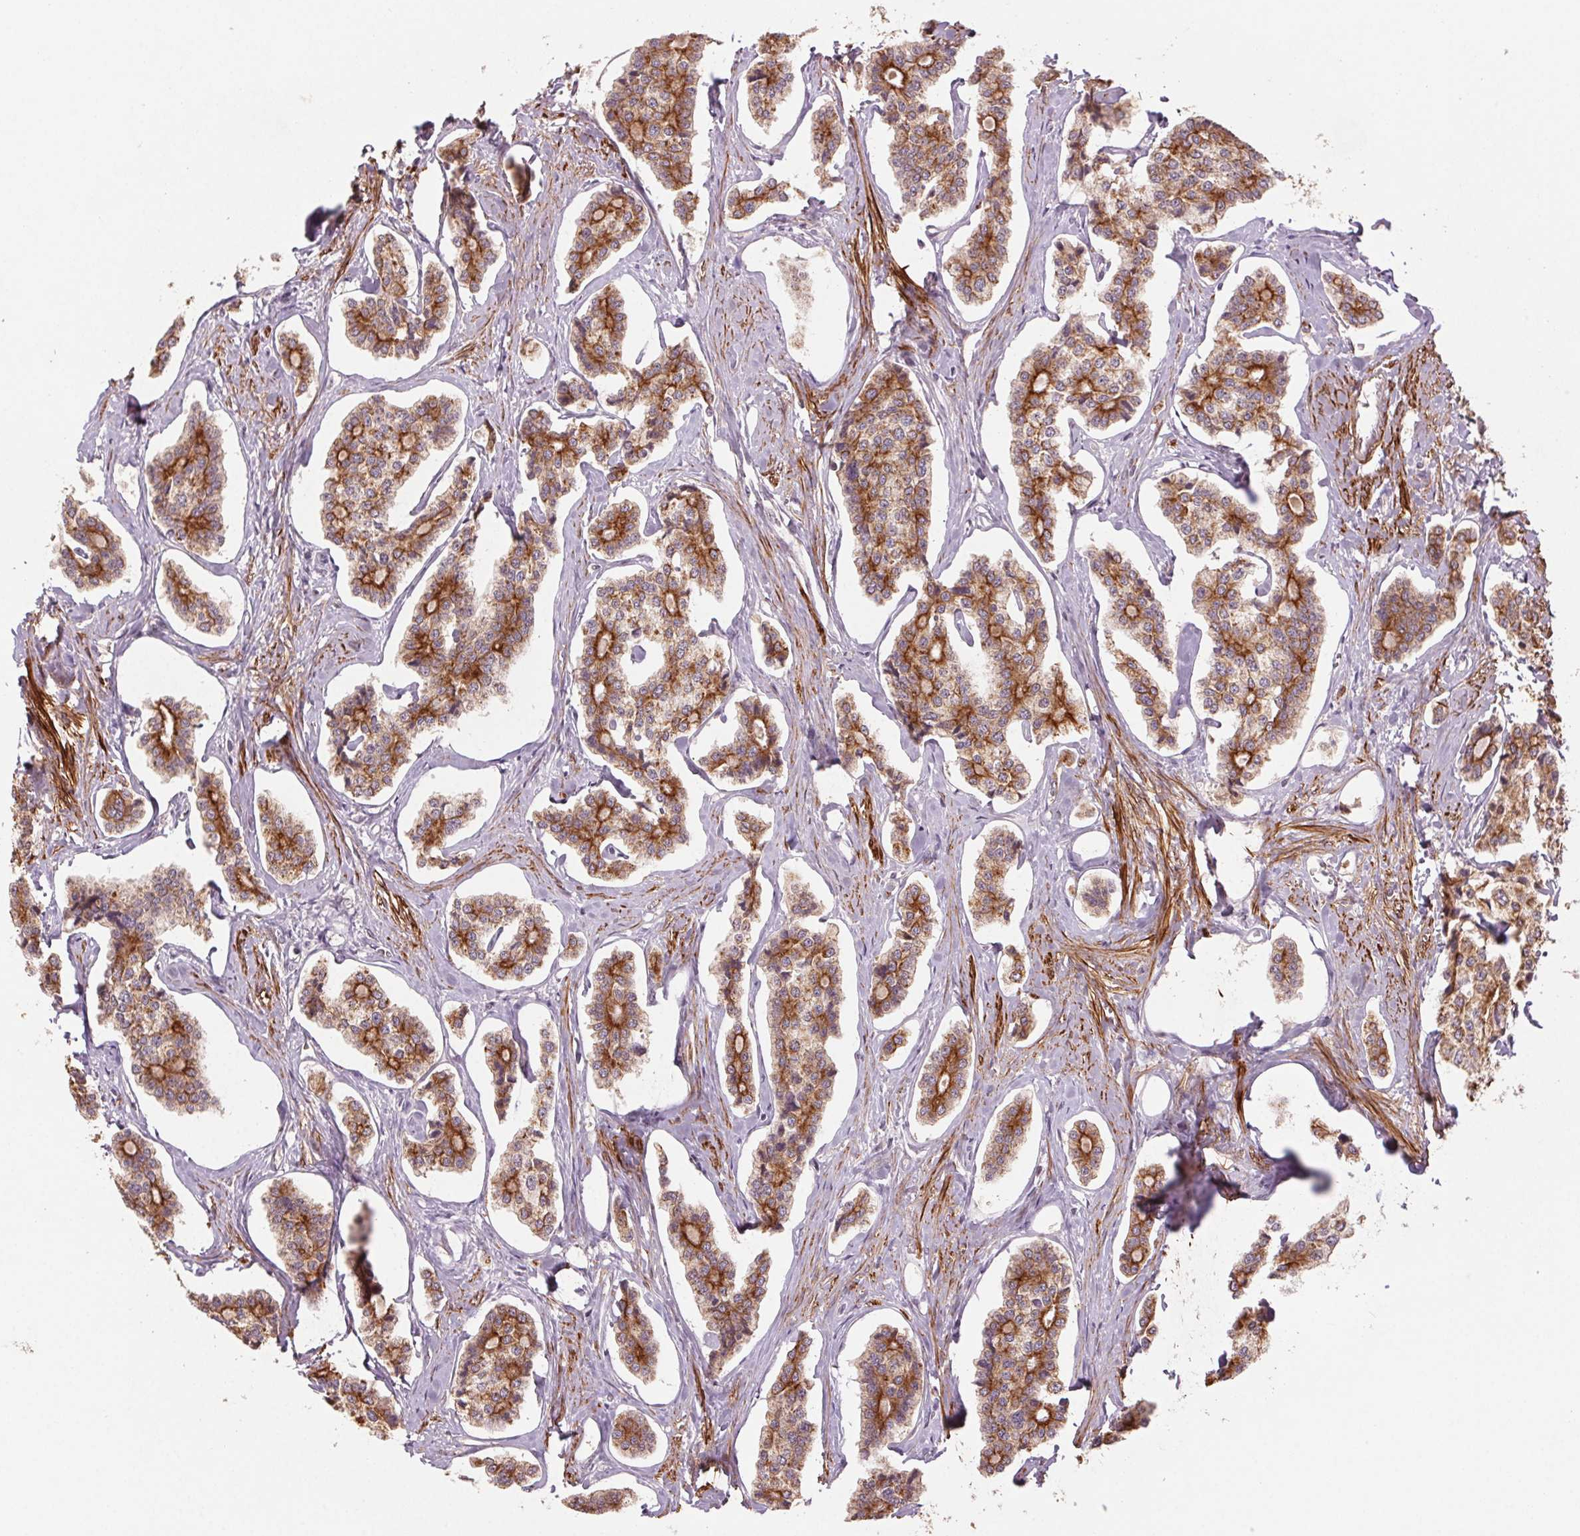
{"staining": {"intensity": "strong", "quantity": "25%-75%", "location": "cytoplasmic/membranous"}, "tissue": "carcinoid", "cell_type": "Tumor cells", "image_type": "cancer", "snomed": [{"axis": "morphology", "description": "Carcinoid, malignant, NOS"}, {"axis": "topography", "description": "Small intestine"}], "caption": "Immunohistochemical staining of human carcinoid displays high levels of strong cytoplasmic/membranous protein staining in approximately 25%-75% of tumor cells.", "gene": "SMLR1", "patient": {"sex": "female", "age": 65}}